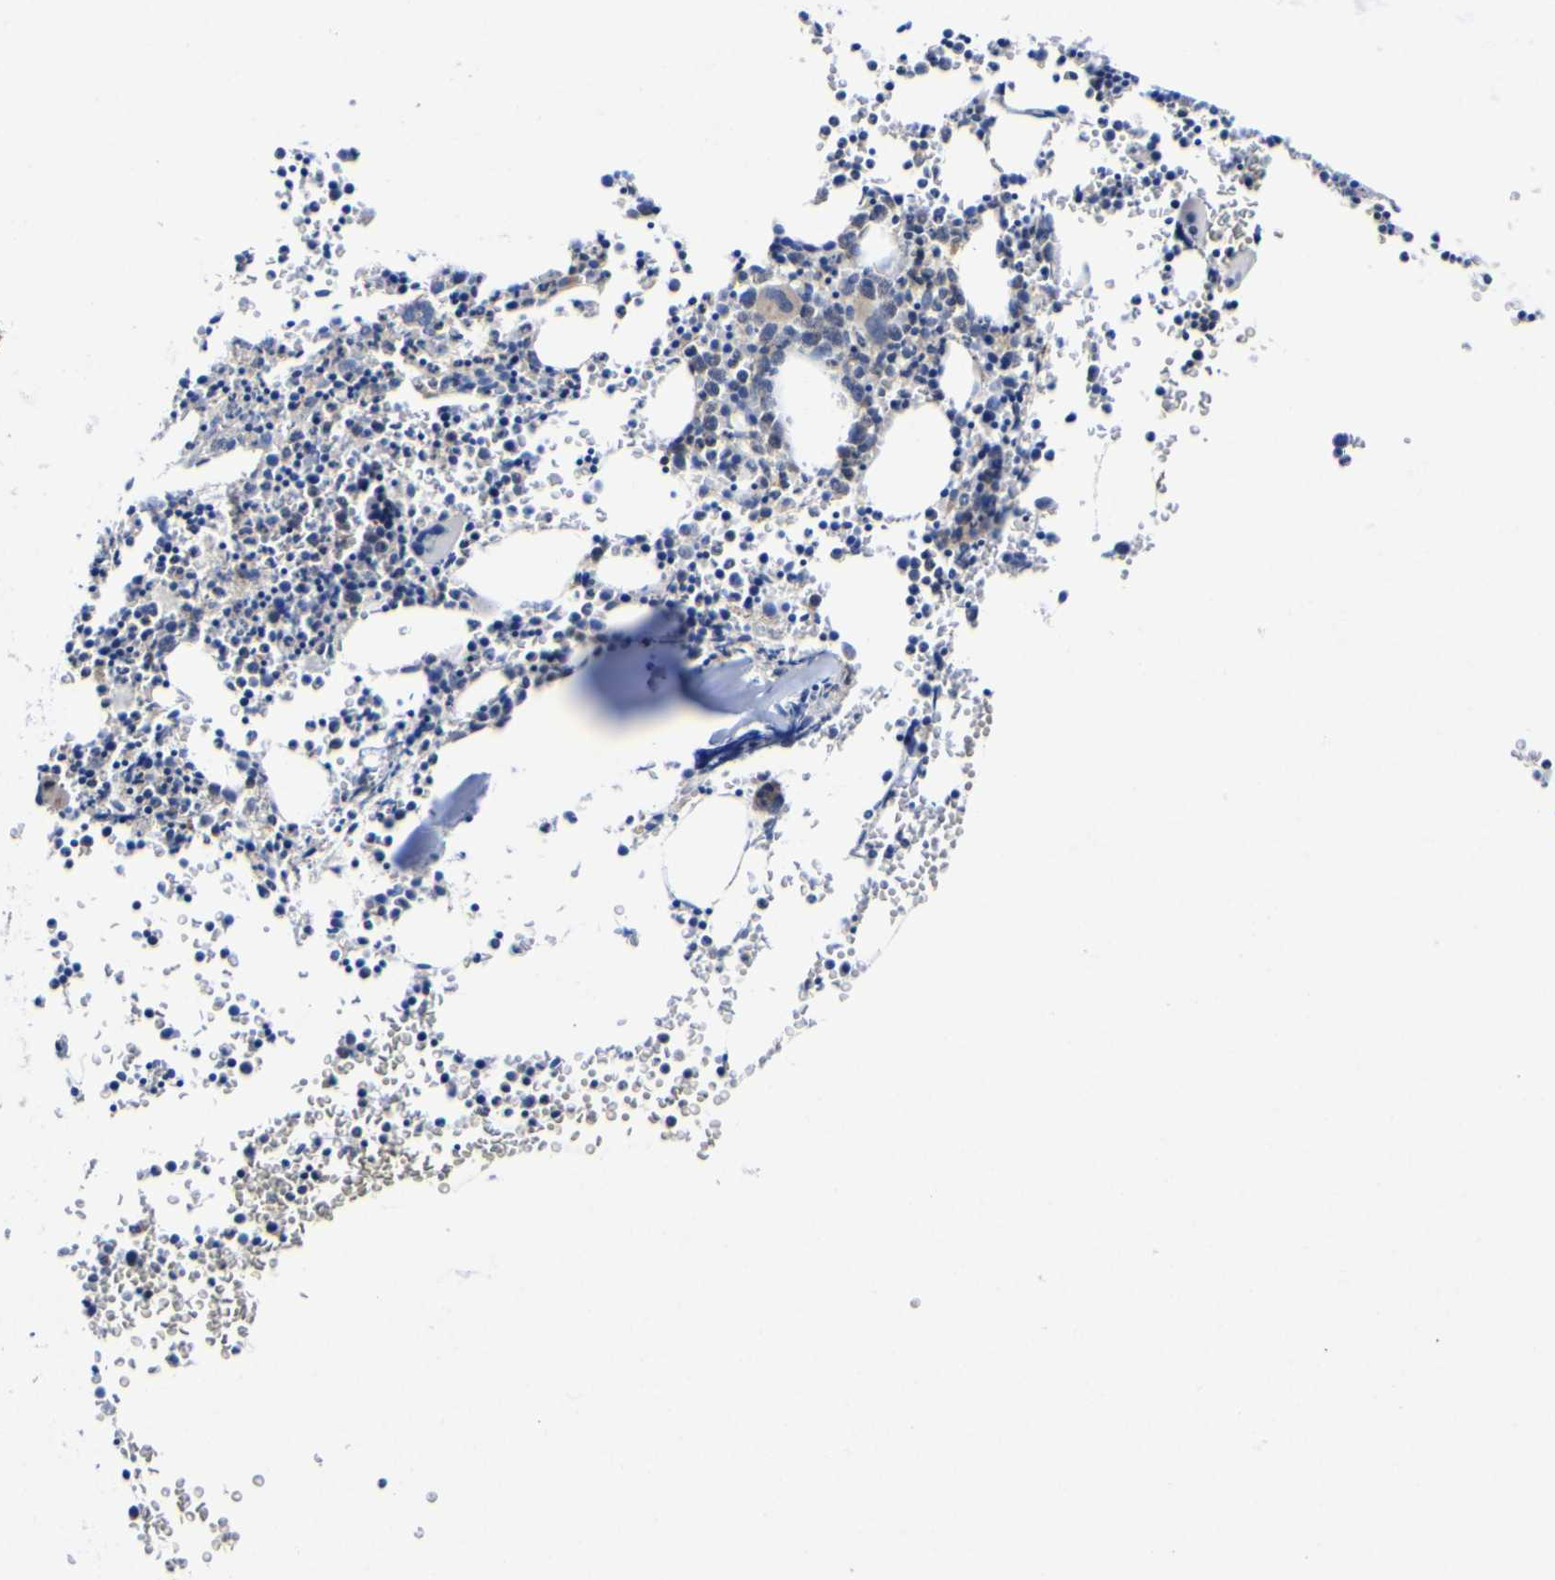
{"staining": {"intensity": "moderate", "quantity": "25%-75%", "location": "cytoplasmic/membranous"}, "tissue": "bone marrow", "cell_type": "Hematopoietic cells", "image_type": "normal", "snomed": [{"axis": "morphology", "description": "Normal tissue, NOS"}, {"axis": "morphology", "description": "Inflammation, NOS"}, {"axis": "topography", "description": "Bone marrow"}], "caption": "High-magnification brightfield microscopy of unremarkable bone marrow stained with DAB (3,3'-diaminobenzidine) (brown) and counterstained with hematoxylin (blue). hematopoietic cells exhibit moderate cytoplasmic/membranous staining is identified in approximately25%-75% of cells.", "gene": "CCDC90B", "patient": {"sex": "female", "age": 61}}